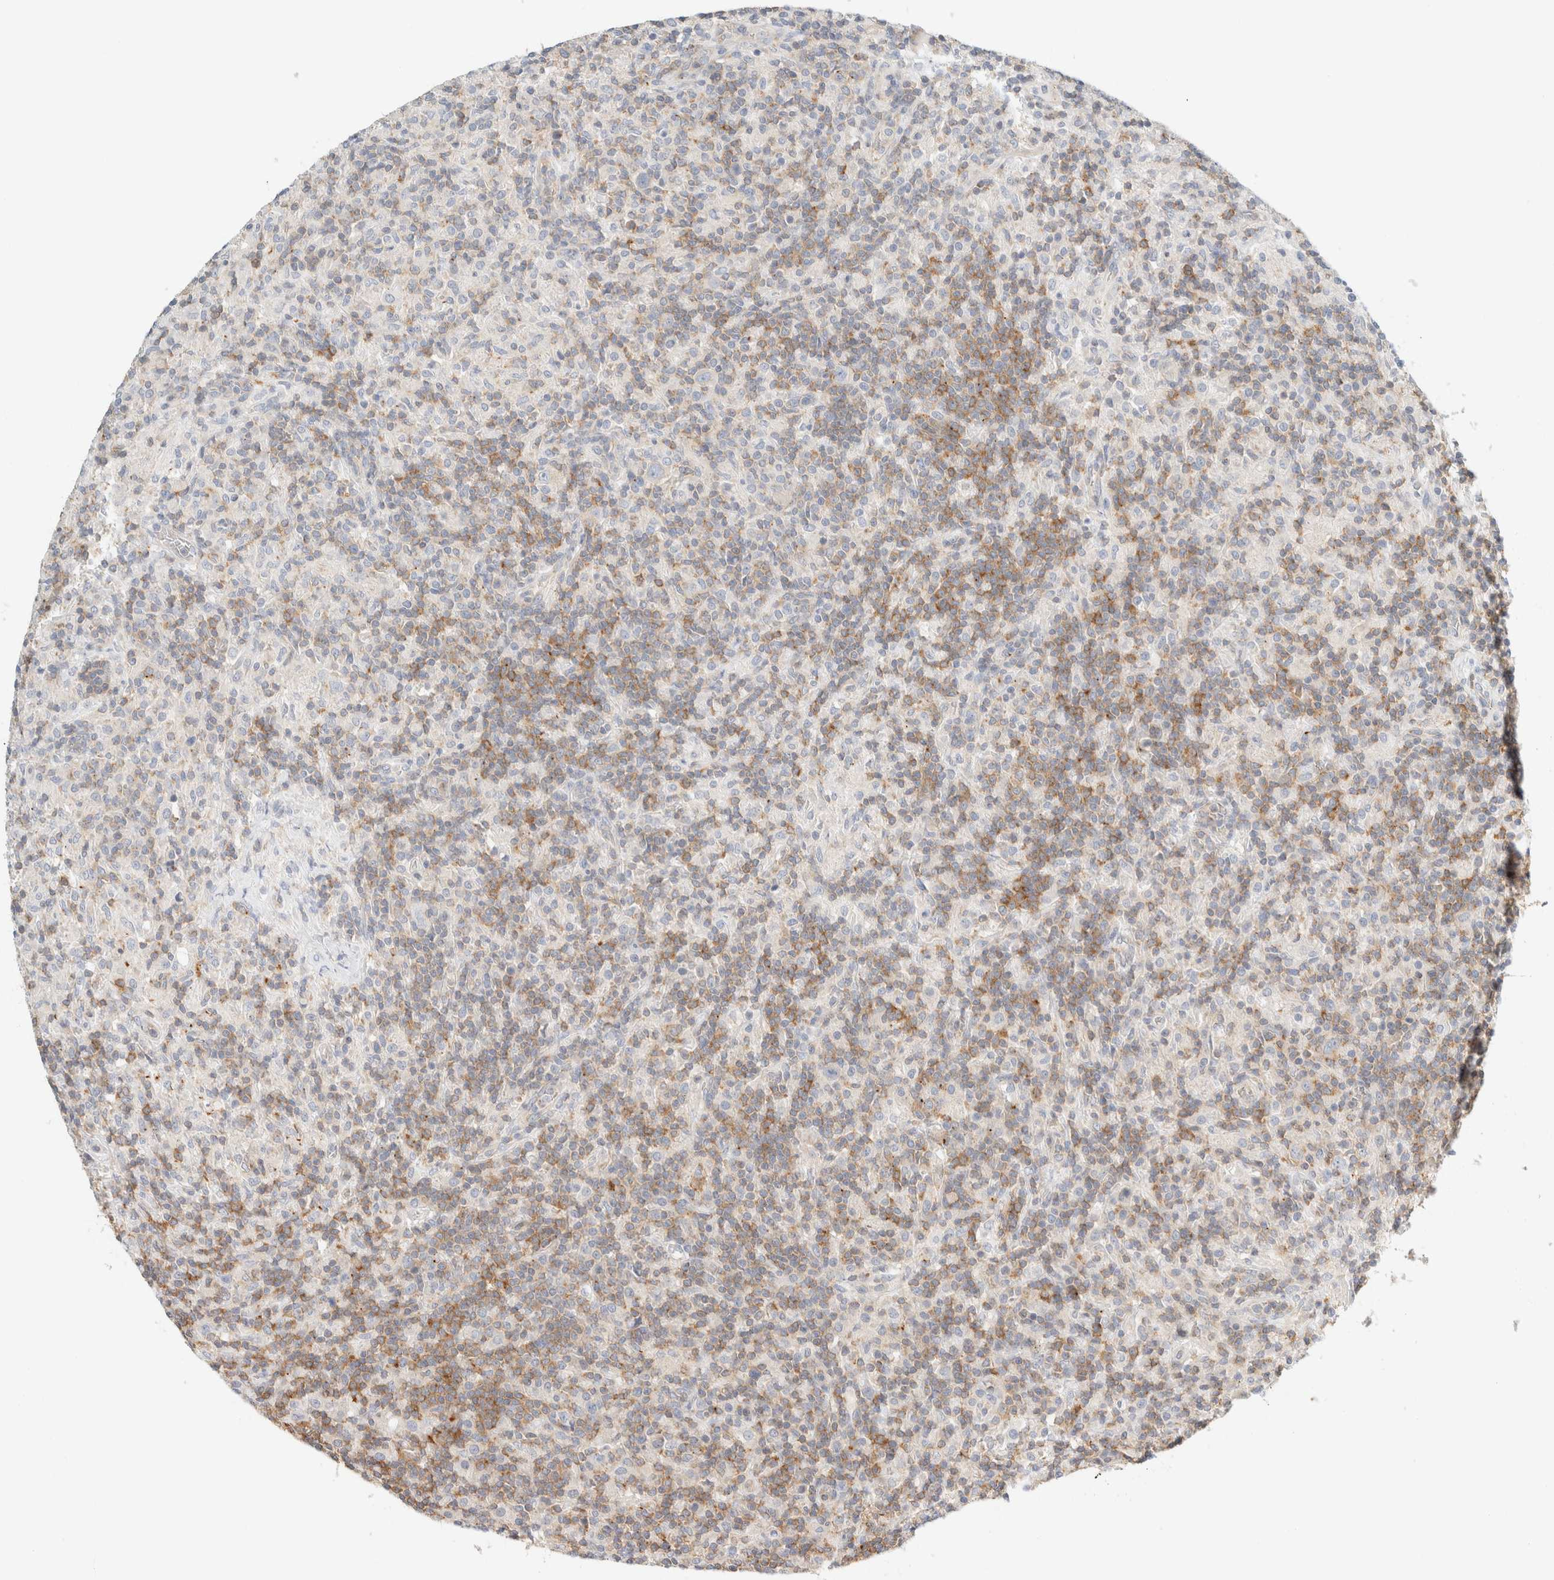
{"staining": {"intensity": "negative", "quantity": "none", "location": "none"}, "tissue": "lymphoma", "cell_type": "Tumor cells", "image_type": "cancer", "snomed": [{"axis": "morphology", "description": "Hodgkin's disease, NOS"}, {"axis": "topography", "description": "Lymph node"}], "caption": "The IHC micrograph has no significant expression in tumor cells of lymphoma tissue.", "gene": "SH3GLB2", "patient": {"sex": "male", "age": 70}}